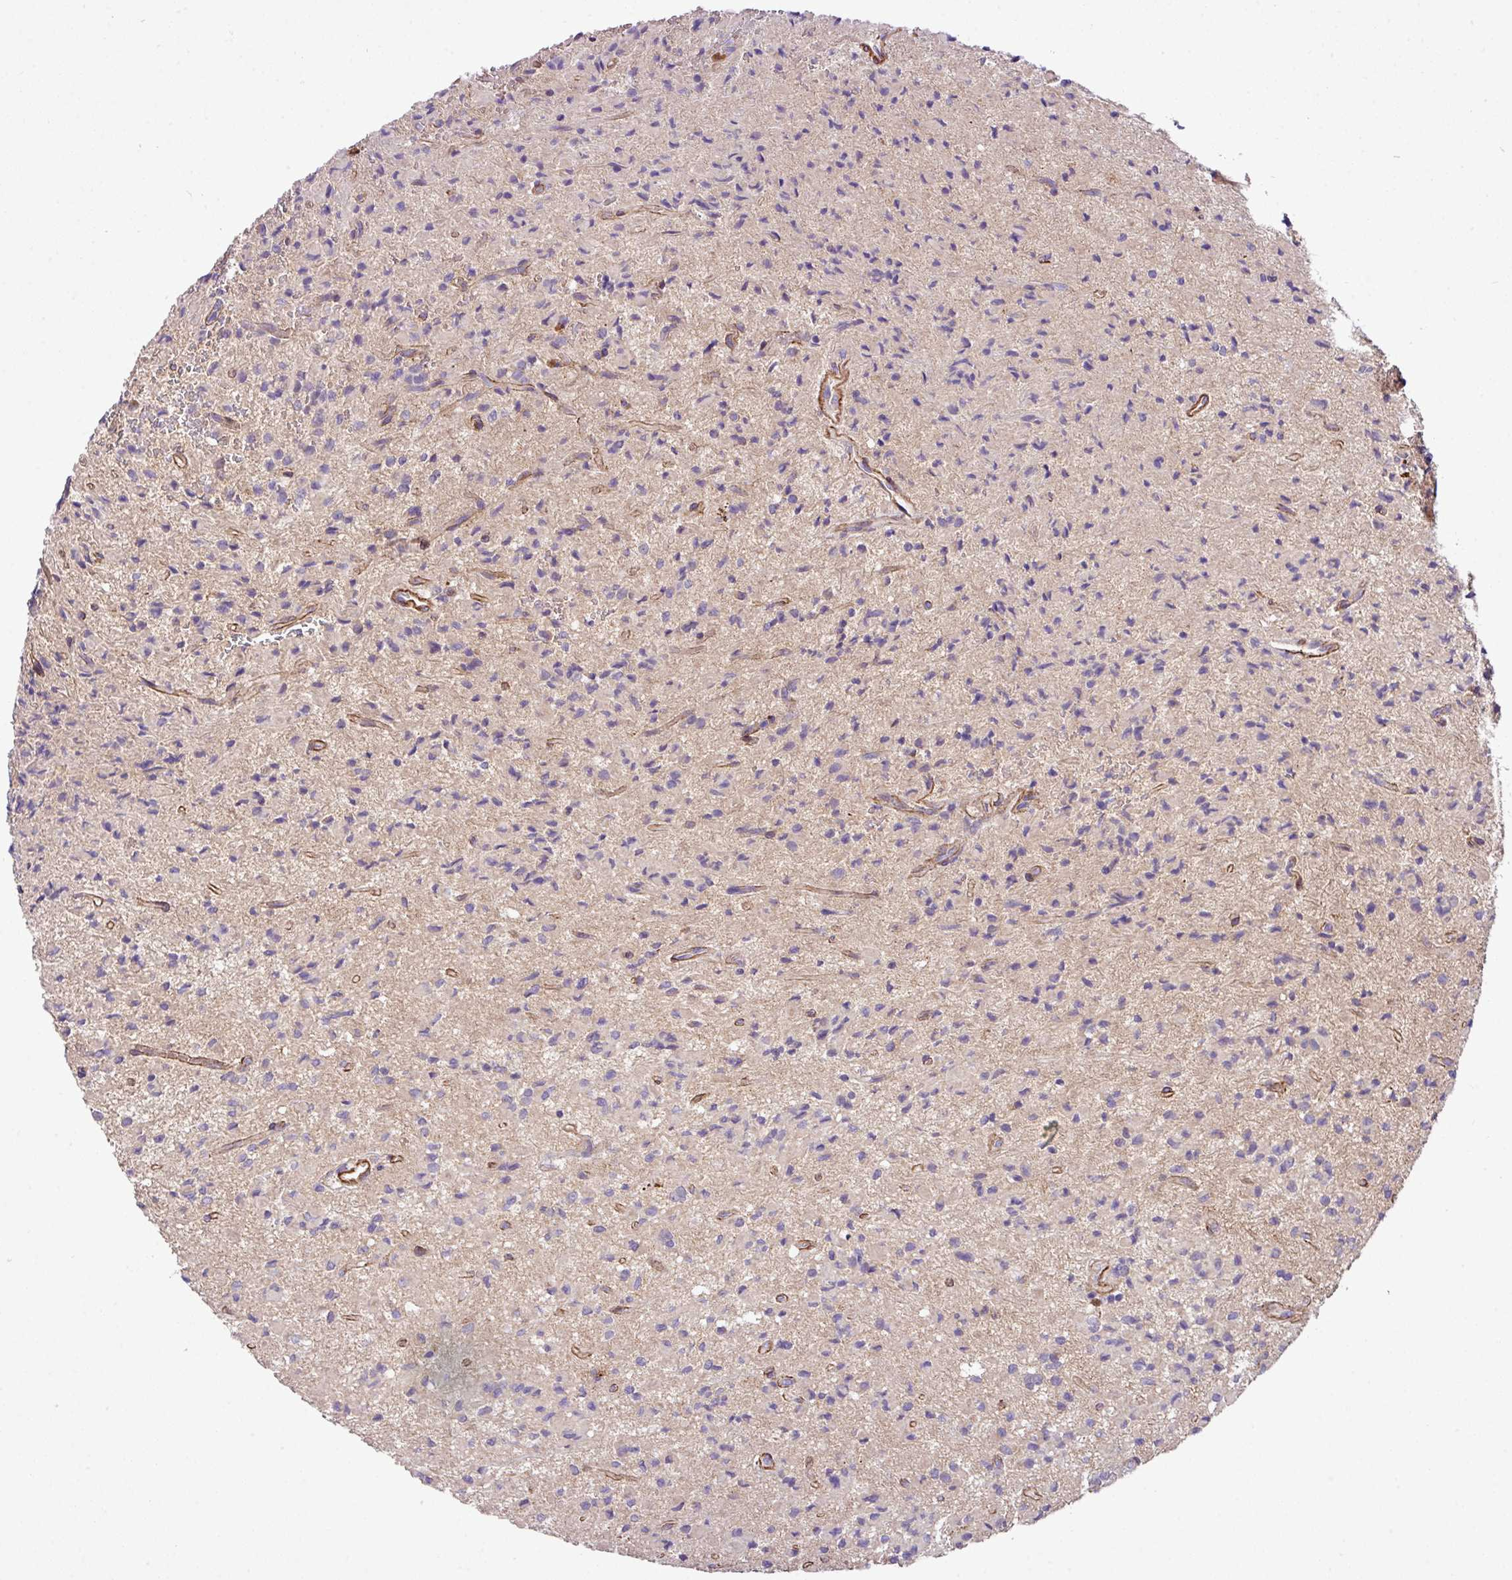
{"staining": {"intensity": "negative", "quantity": "none", "location": "none"}, "tissue": "glioma", "cell_type": "Tumor cells", "image_type": "cancer", "snomed": [{"axis": "morphology", "description": "Glioma, malignant, Low grade"}, {"axis": "topography", "description": "Brain"}], "caption": "This is a image of immunohistochemistry (IHC) staining of glioma, which shows no staining in tumor cells.", "gene": "FAM47E", "patient": {"sex": "female", "age": 33}}